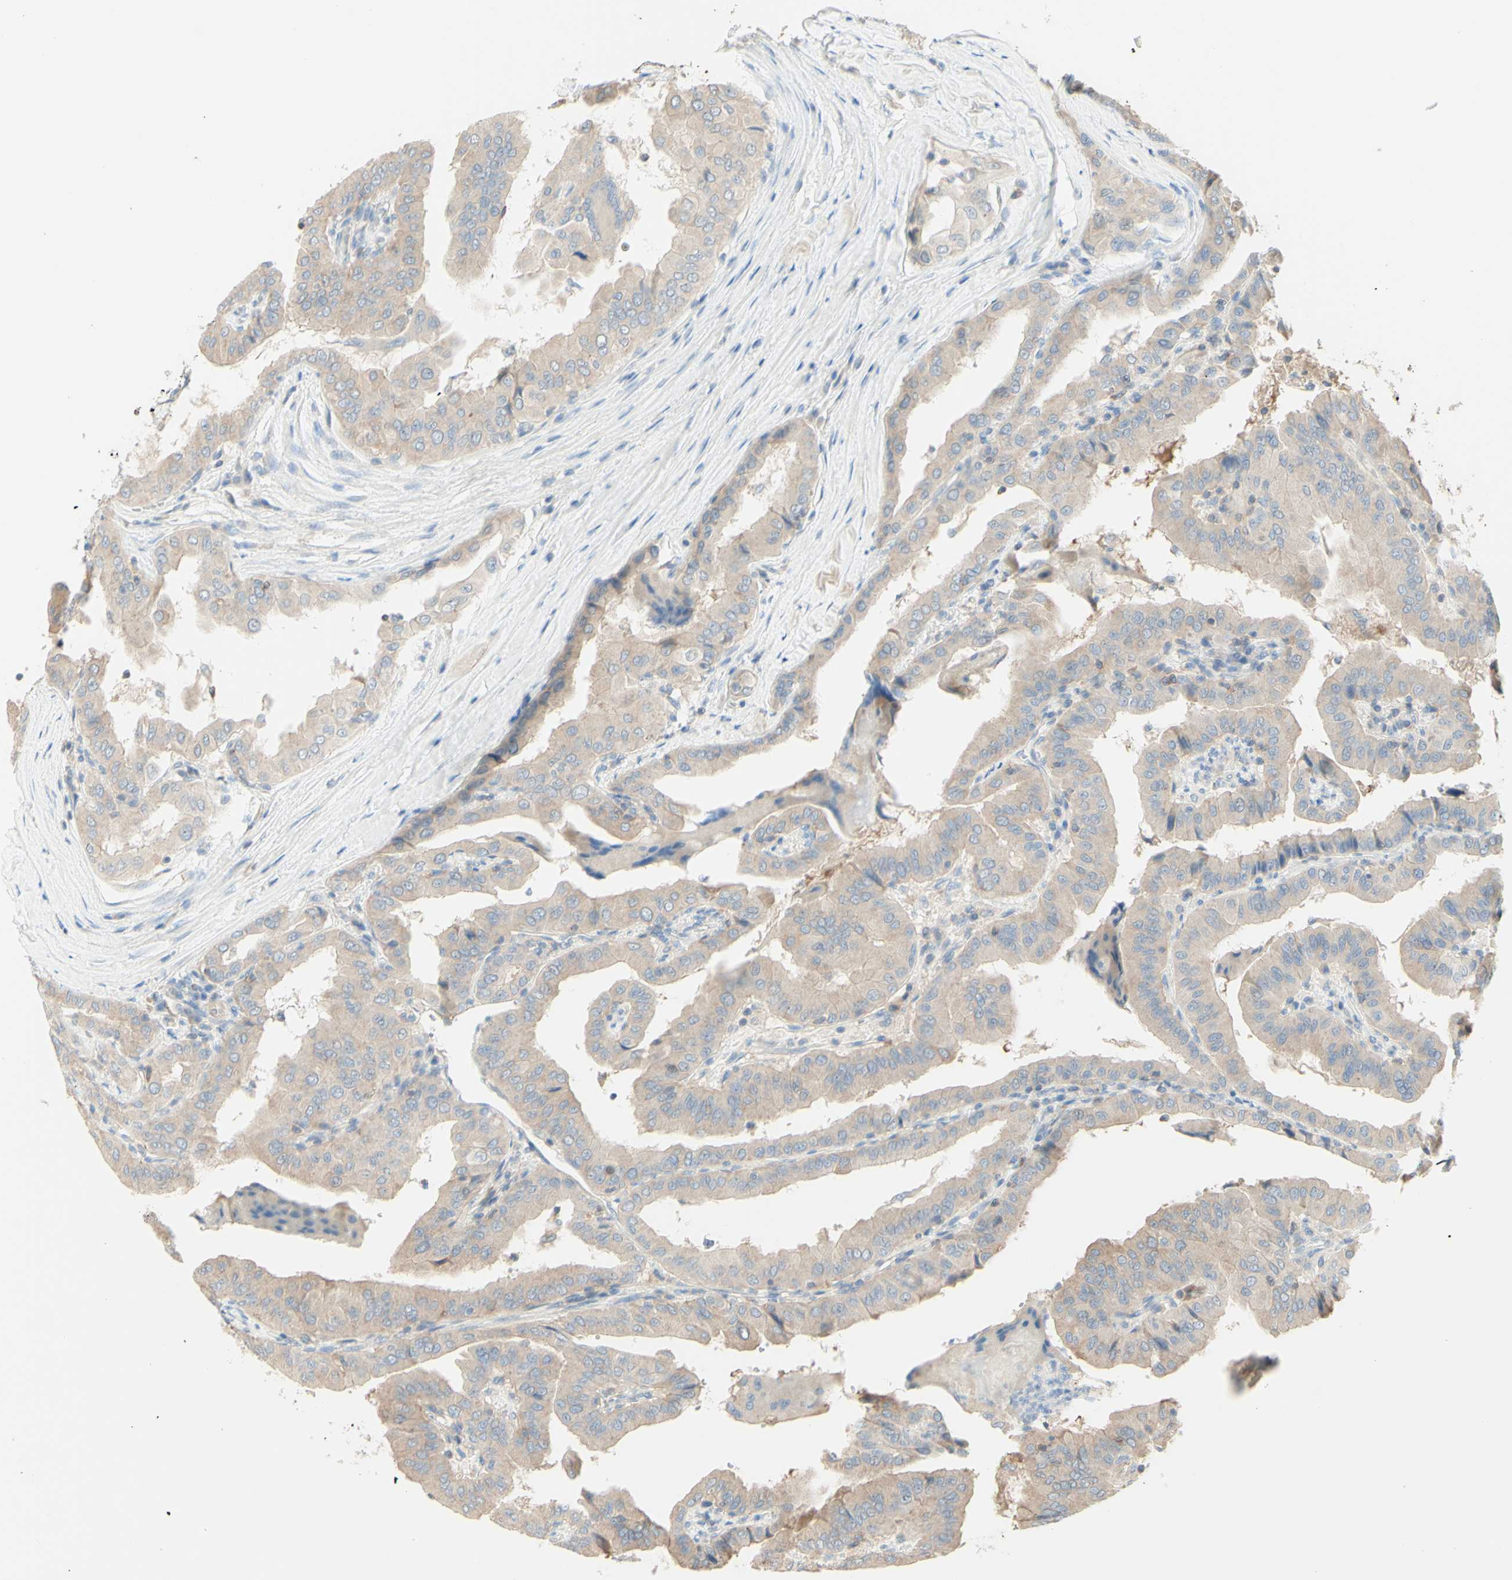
{"staining": {"intensity": "weak", "quantity": ">75%", "location": "cytoplasmic/membranous"}, "tissue": "thyroid cancer", "cell_type": "Tumor cells", "image_type": "cancer", "snomed": [{"axis": "morphology", "description": "Papillary adenocarcinoma, NOS"}, {"axis": "topography", "description": "Thyroid gland"}], "caption": "A high-resolution histopathology image shows immunohistochemistry staining of thyroid papillary adenocarcinoma, which exhibits weak cytoplasmic/membranous positivity in approximately >75% of tumor cells.", "gene": "MTM1", "patient": {"sex": "male", "age": 33}}